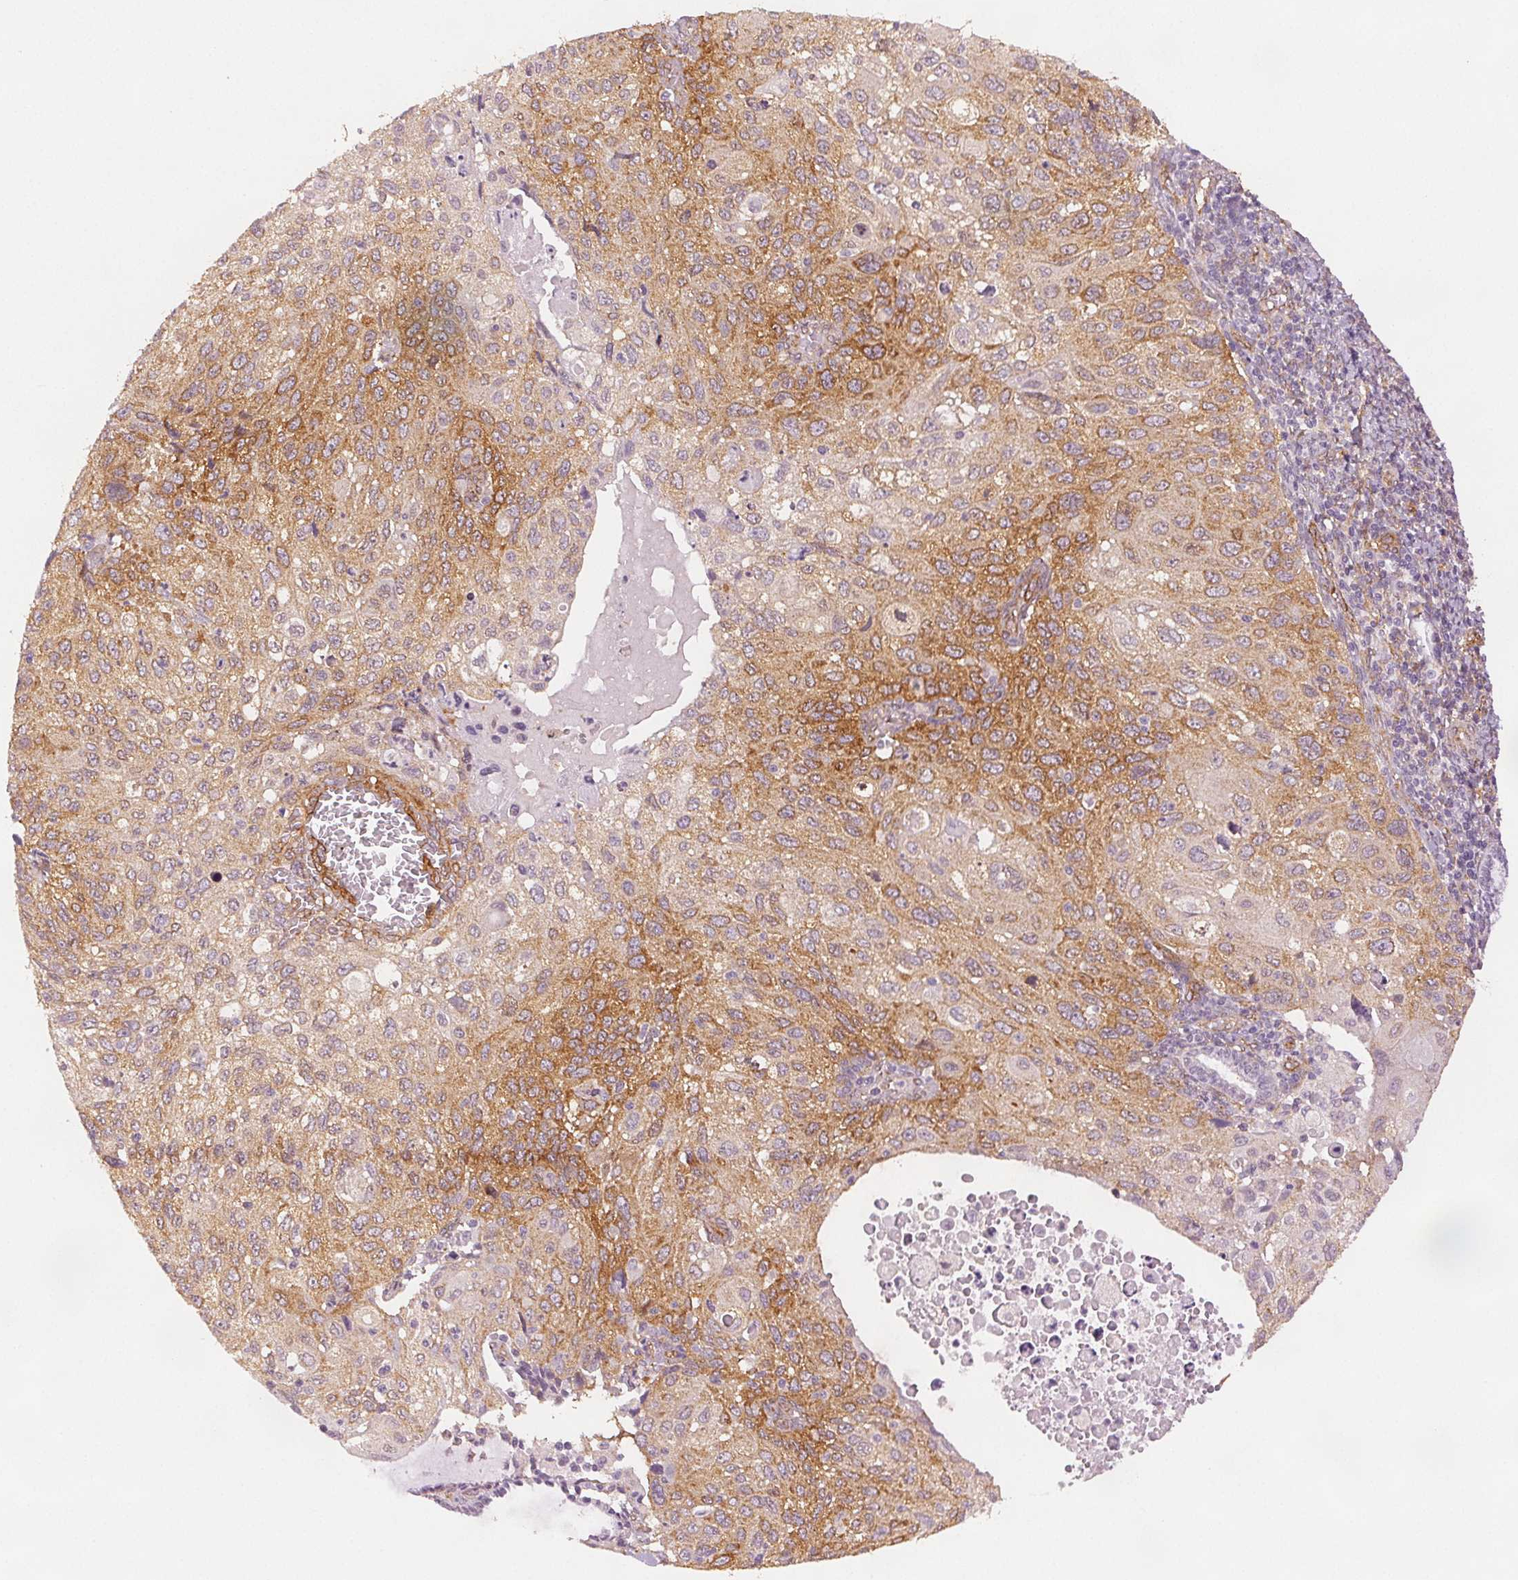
{"staining": {"intensity": "moderate", "quantity": "25%-75%", "location": "cytoplasmic/membranous"}, "tissue": "cervical cancer", "cell_type": "Tumor cells", "image_type": "cancer", "snomed": [{"axis": "morphology", "description": "Squamous cell carcinoma, NOS"}, {"axis": "topography", "description": "Cervix"}], "caption": "A histopathology image of human cervical cancer stained for a protein exhibits moderate cytoplasmic/membranous brown staining in tumor cells.", "gene": "DIAPH2", "patient": {"sex": "female", "age": 70}}